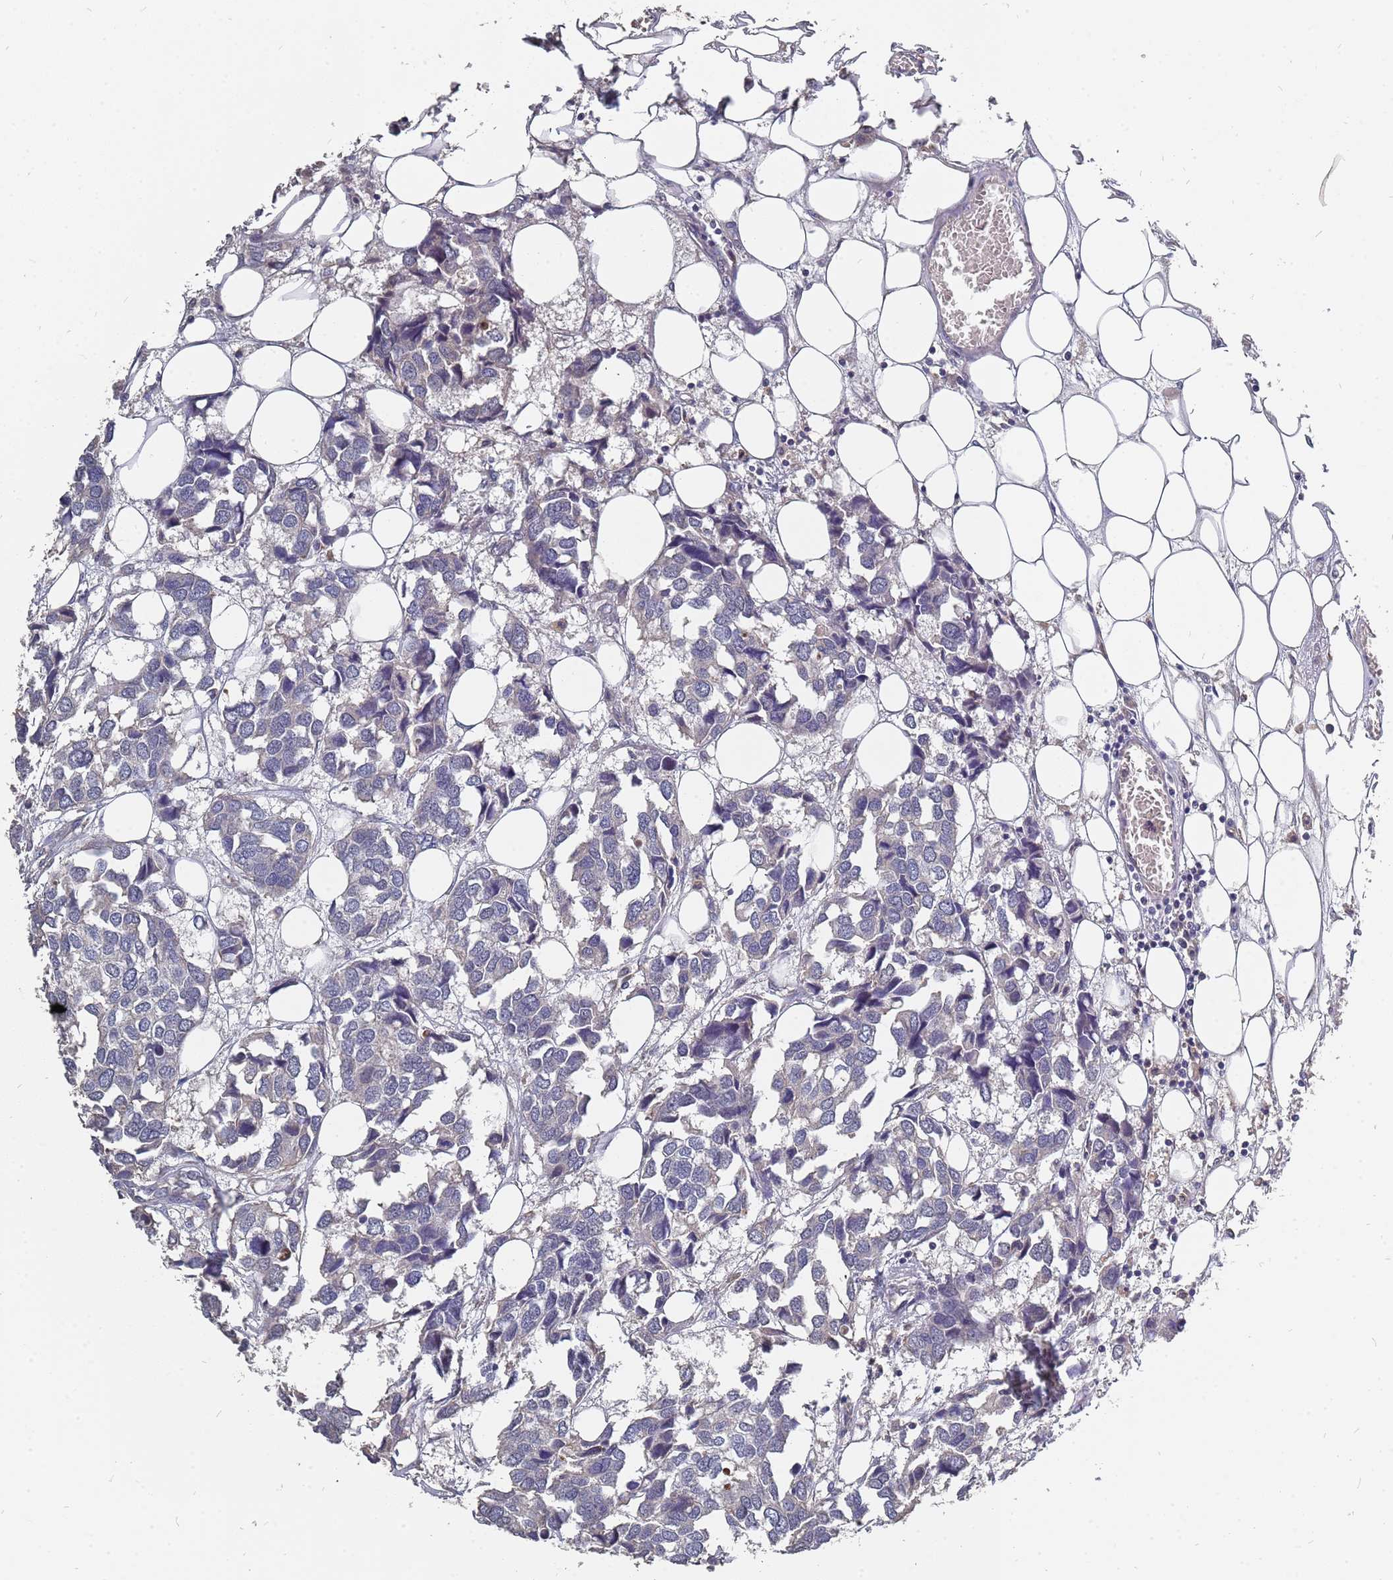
{"staining": {"intensity": "negative", "quantity": "none", "location": "none"}, "tissue": "breast cancer", "cell_type": "Tumor cells", "image_type": "cancer", "snomed": [{"axis": "morphology", "description": "Duct carcinoma"}, {"axis": "topography", "description": "Breast"}], "caption": "Histopathology image shows no significant protein expression in tumor cells of invasive ductal carcinoma (breast).", "gene": "TCEANC2", "patient": {"sex": "female", "age": 83}}